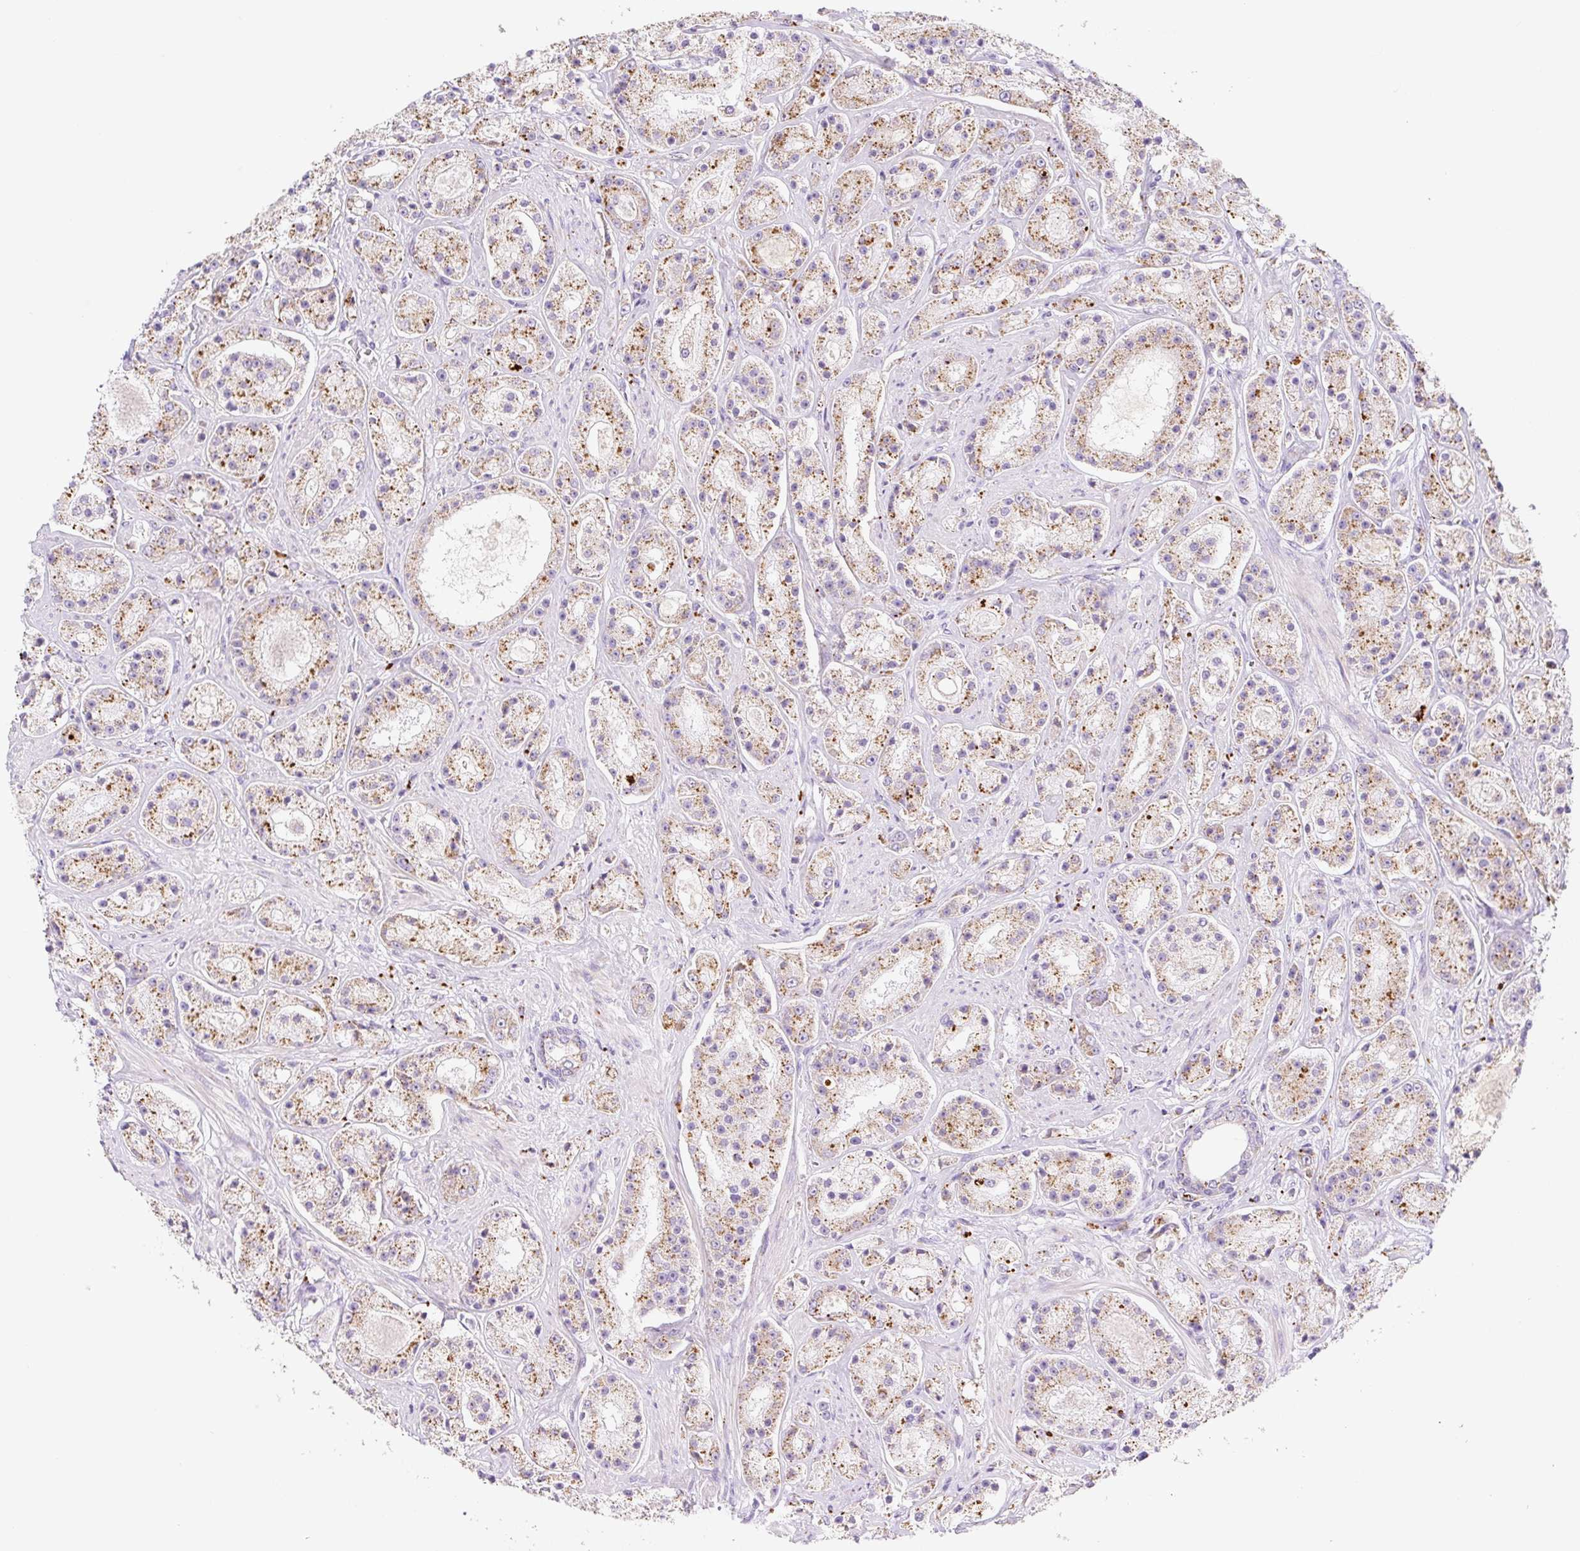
{"staining": {"intensity": "moderate", "quantity": ">75%", "location": "cytoplasmic/membranous"}, "tissue": "prostate cancer", "cell_type": "Tumor cells", "image_type": "cancer", "snomed": [{"axis": "morphology", "description": "Adenocarcinoma, High grade"}, {"axis": "topography", "description": "Prostate"}], "caption": "Brown immunohistochemical staining in prostate cancer demonstrates moderate cytoplasmic/membranous staining in approximately >75% of tumor cells. Ihc stains the protein of interest in brown and the nuclei are stained blue.", "gene": "CLEC3A", "patient": {"sex": "male", "age": 67}}